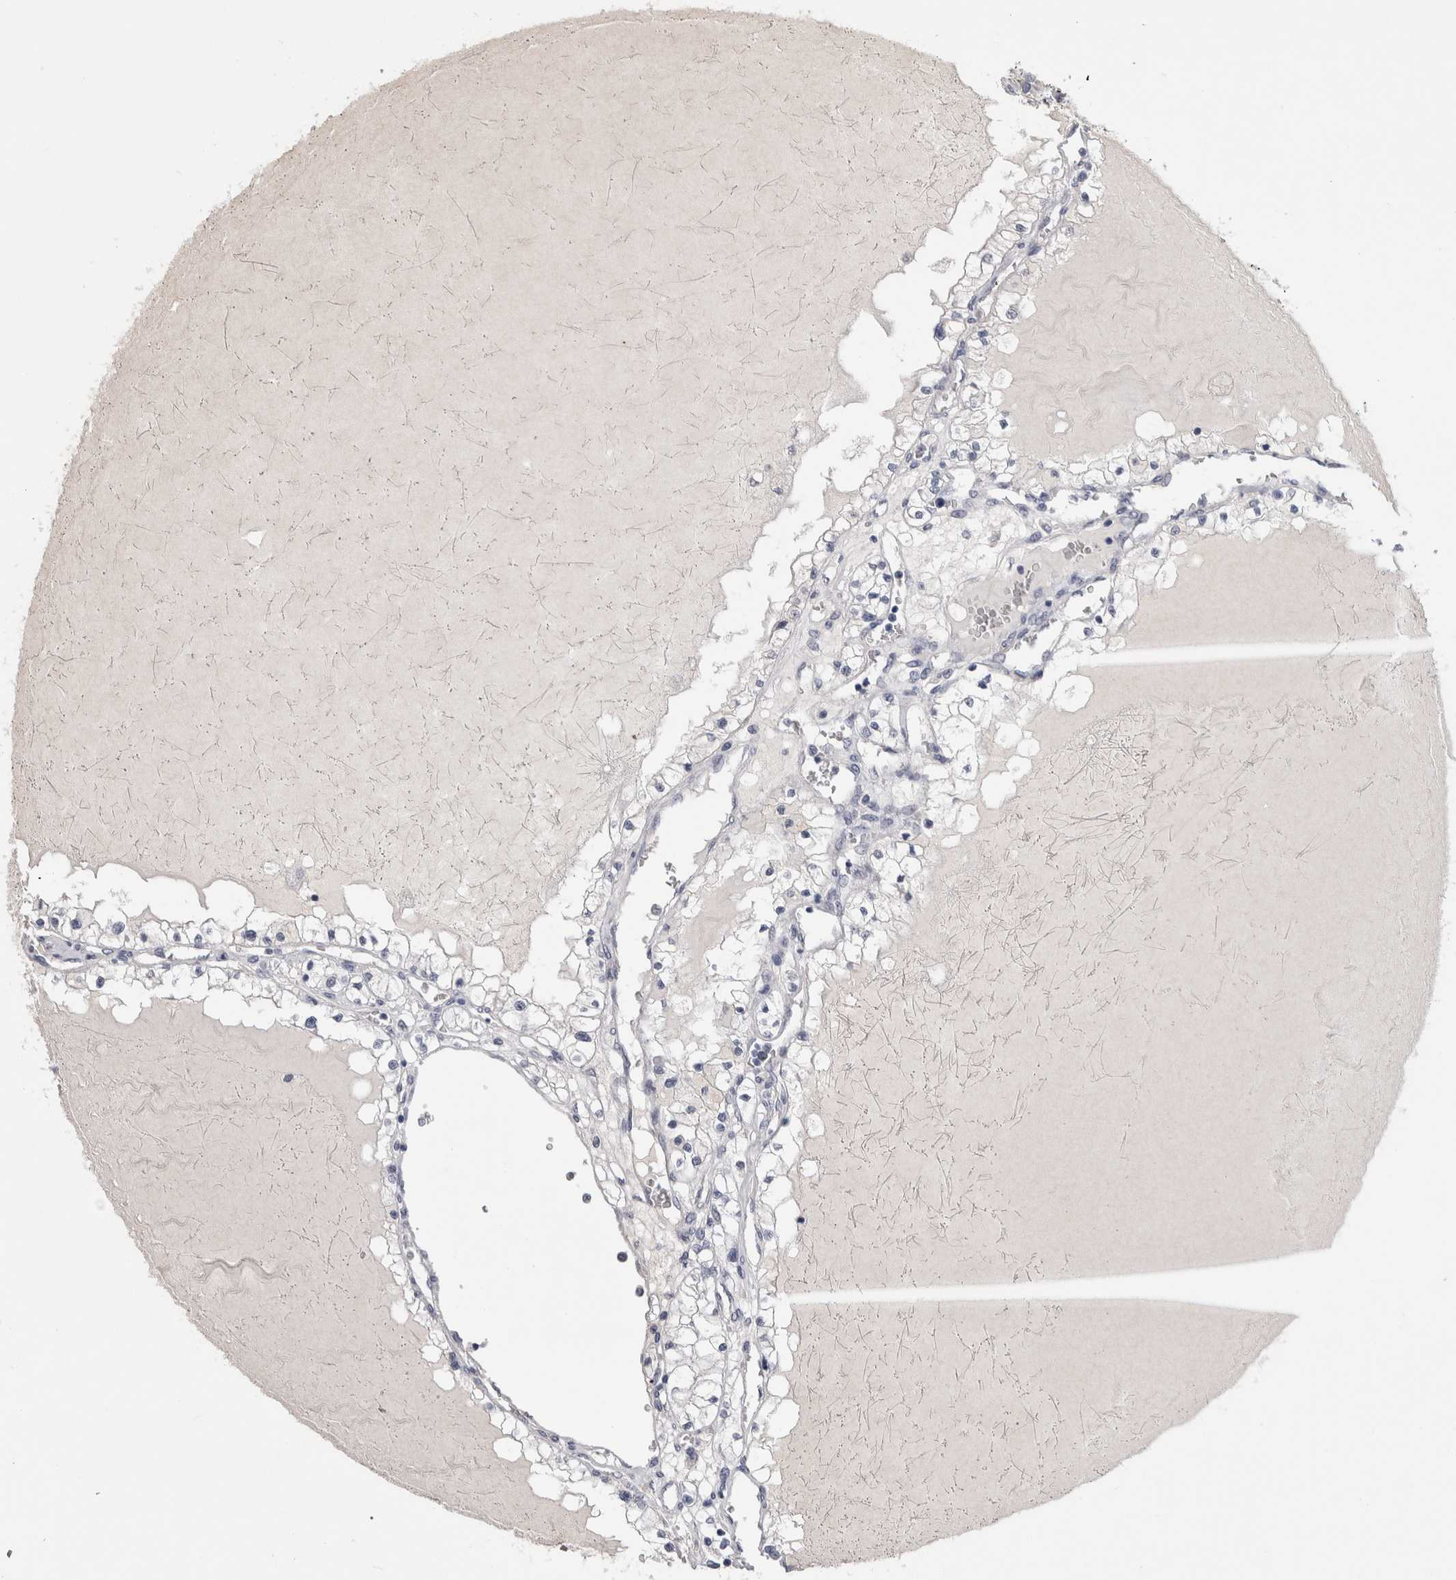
{"staining": {"intensity": "negative", "quantity": "none", "location": "none"}, "tissue": "renal cancer", "cell_type": "Tumor cells", "image_type": "cancer", "snomed": [{"axis": "morphology", "description": "Adenocarcinoma, NOS"}, {"axis": "topography", "description": "Kidney"}], "caption": "Protein analysis of renal adenocarcinoma shows no significant positivity in tumor cells. (DAB (3,3'-diaminobenzidine) immunohistochemistry with hematoxylin counter stain).", "gene": "CDHR5", "patient": {"sex": "male", "age": 68}}